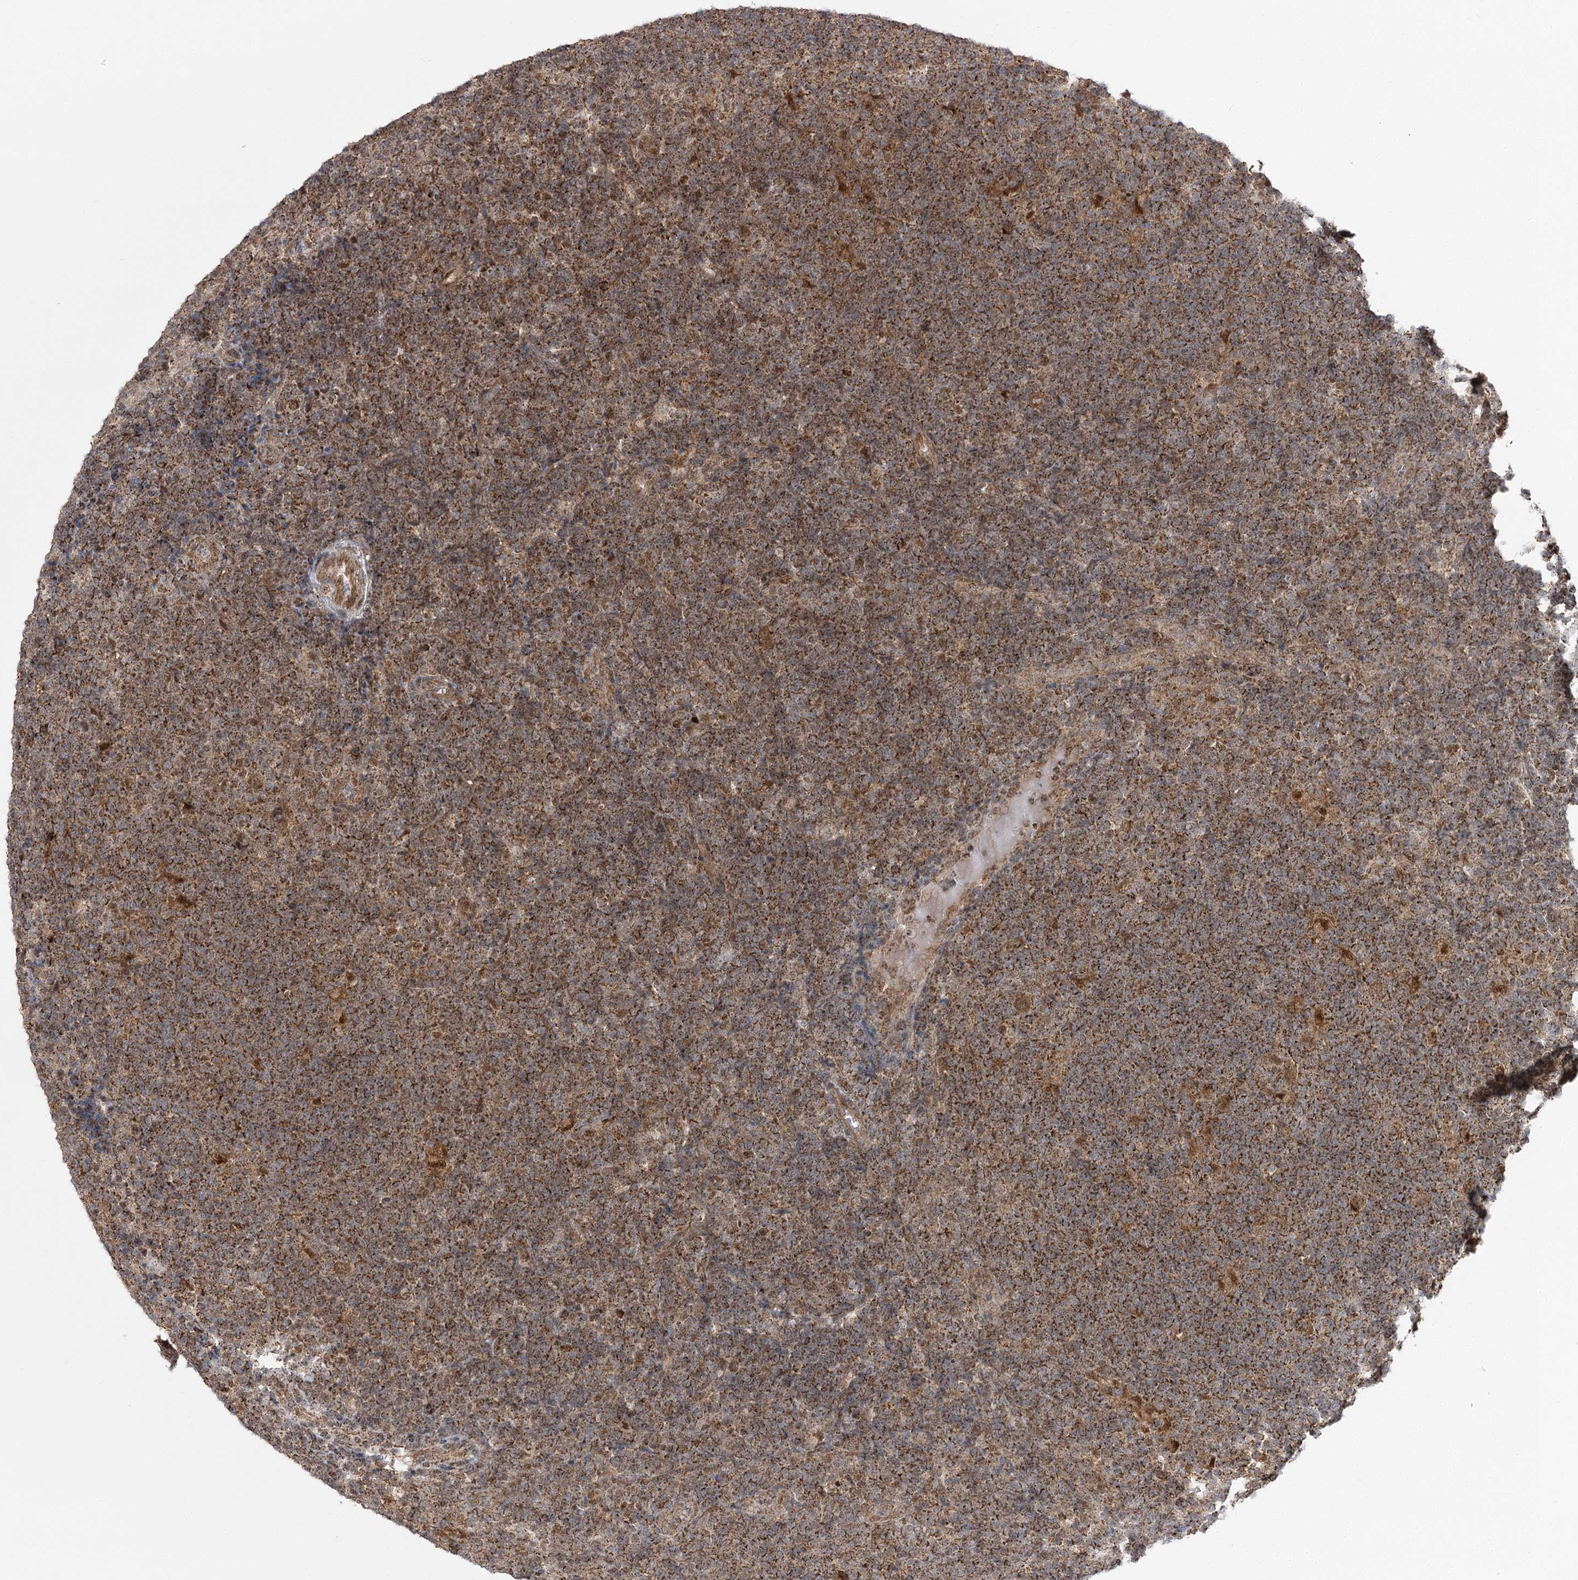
{"staining": {"intensity": "moderate", "quantity": ">75%", "location": "cytoplasmic/membranous,nuclear"}, "tissue": "lymphoma", "cell_type": "Tumor cells", "image_type": "cancer", "snomed": [{"axis": "morphology", "description": "Hodgkin's disease, NOS"}, {"axis": "topography", "description": "Lymph node"}], "caption": "An image of lymphoma stained for a protein demonstrates moderate cytoplasmic/membranous and nuclear brown staining in tumor cells. The staining is performed using DAB (3,3'-diaminobenzidine) brown chromogen to label protein expression. The nuclei are counter-stained blue using hematoxylin.", "gene": "SLC4A1AP", "patient": {"sex": "female", "age": 57}}